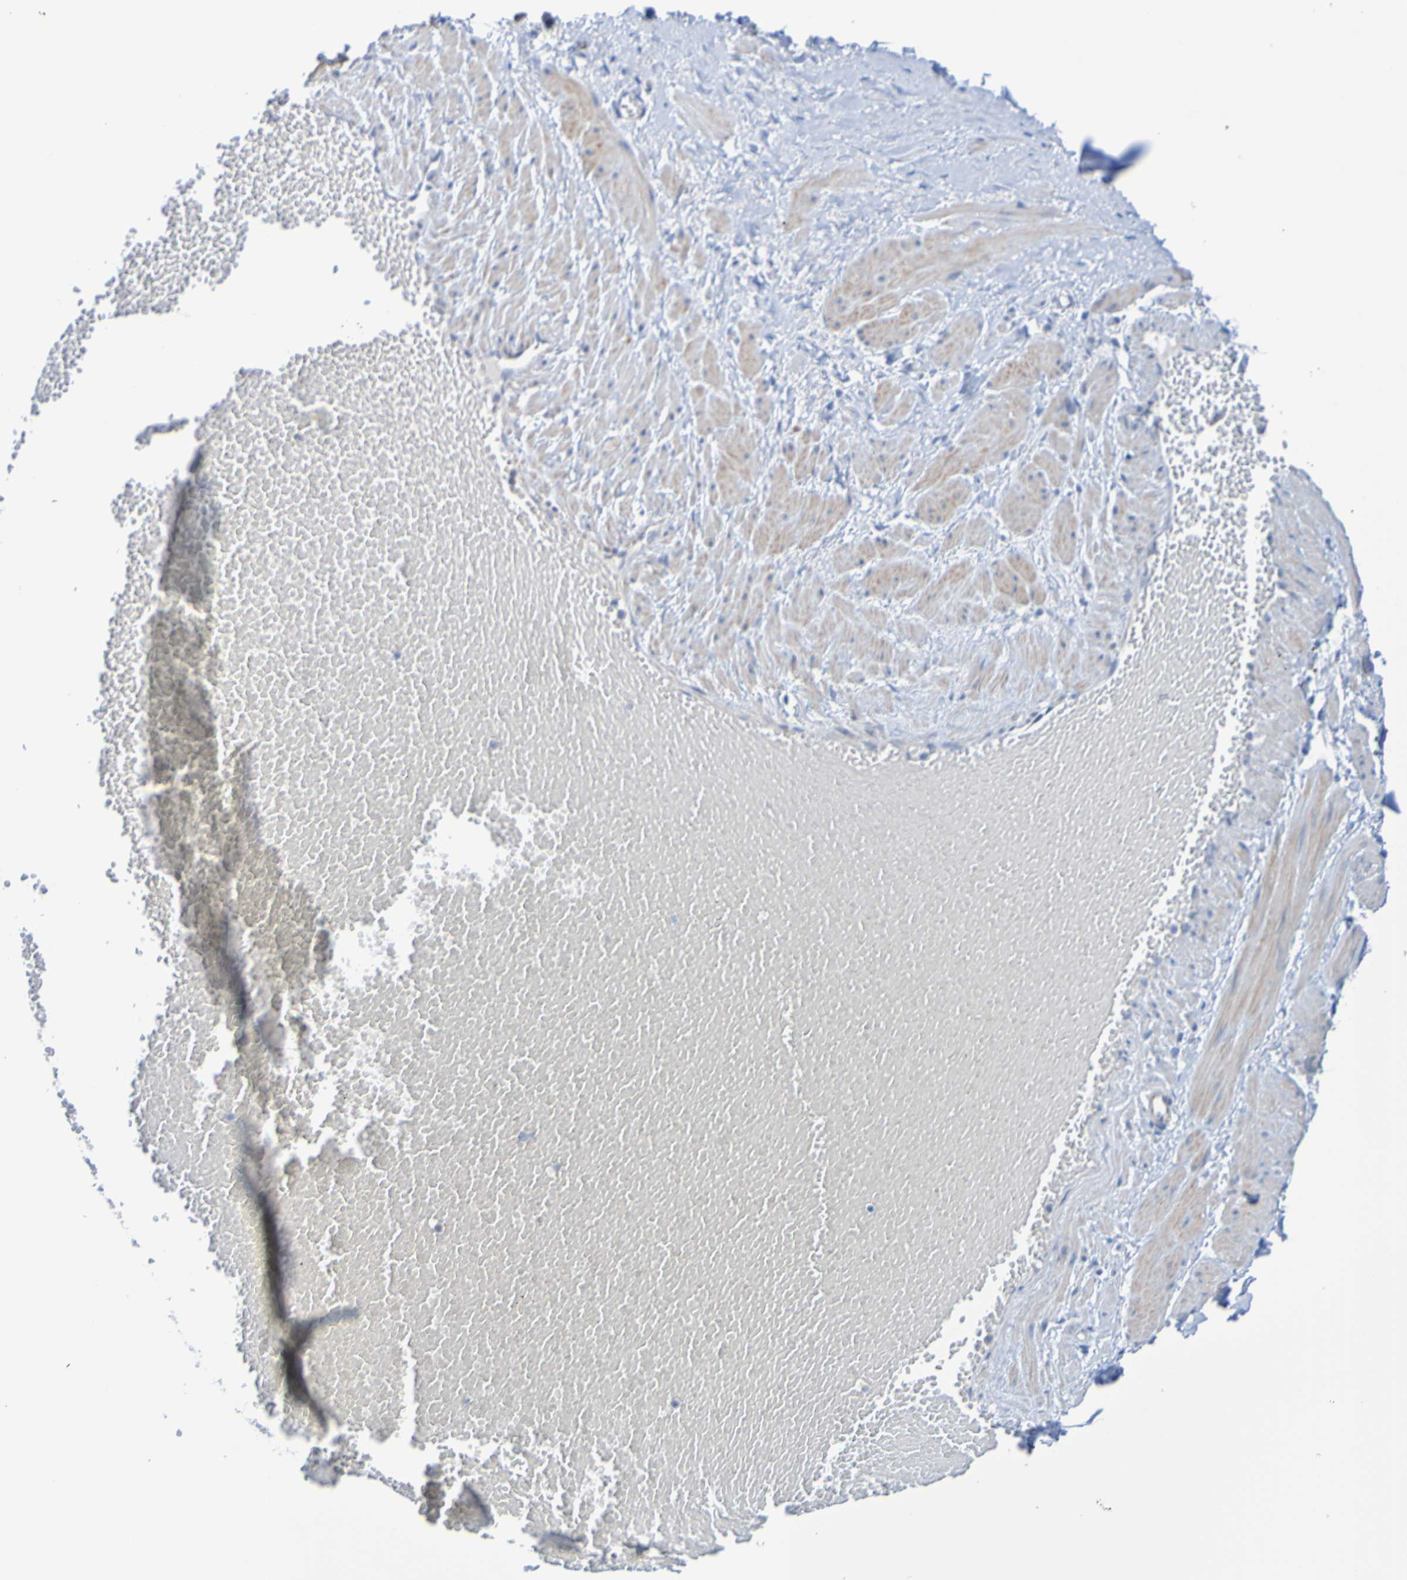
{"staining": {"intensity": "negative", "quantity": "none", "location": "none"}, "tissue": "adipose tissue", "cell_type": "Adipocytes", "image_type": "normal", "snomed": [{"axis": "morphology", "description": "Normal tissue, NOS"}, {"axis": "topography", "description": "Soft tissue"}, {"axis": "topography", "description": "Vascular tissue"}], "caption": "Immunohistochemistry (IHC) of benign adipose tissue displays no expression in adipocytes.", "gene": "ACMSD", "patient": {"sex": "female", "age": 35}}